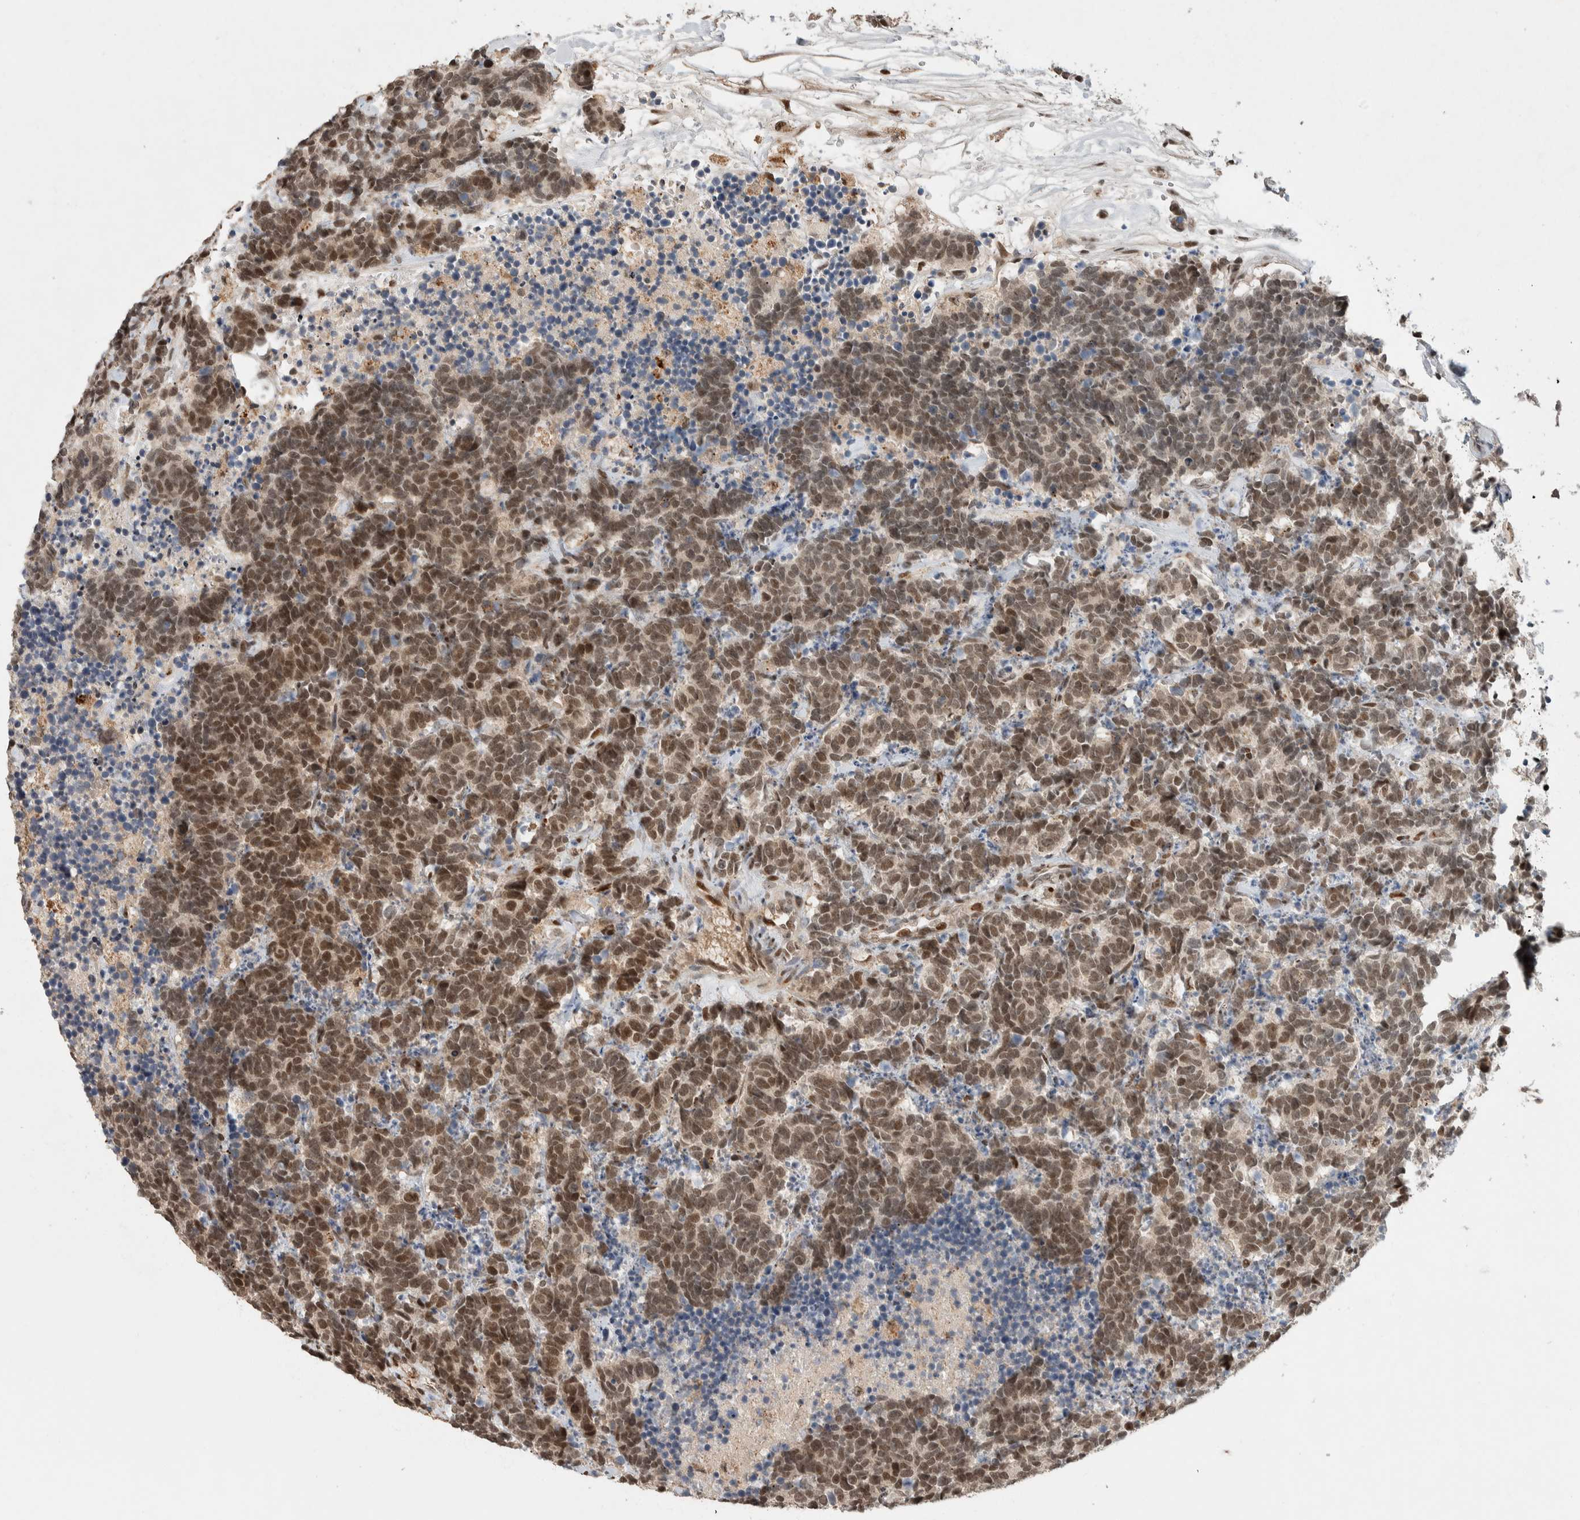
{"staining": {"intensity": "moderate", "quantity": ">75%", "location": "nuclear"}, "tissue": "carcinoid", "cell_type": "Tumor cells", "image_type": "cancer", "snomed": [{"axis": "morphology", "description": "Carcinoma, NOS"}, {"axis": "morphology", "description": "Carcinoid, malignant, NOS"}, {"axis": "topography", "description": "Urinary bladder"}], "caption": "DAB immunohistochemical staining of carcinoid (malignant) demonstrates moderate nuclear protein staining in about >75% of tumor cells. Nuclei are stained in blue.", "gene": "ZNF521", "patient": {"sex": "male", "age": 57}}